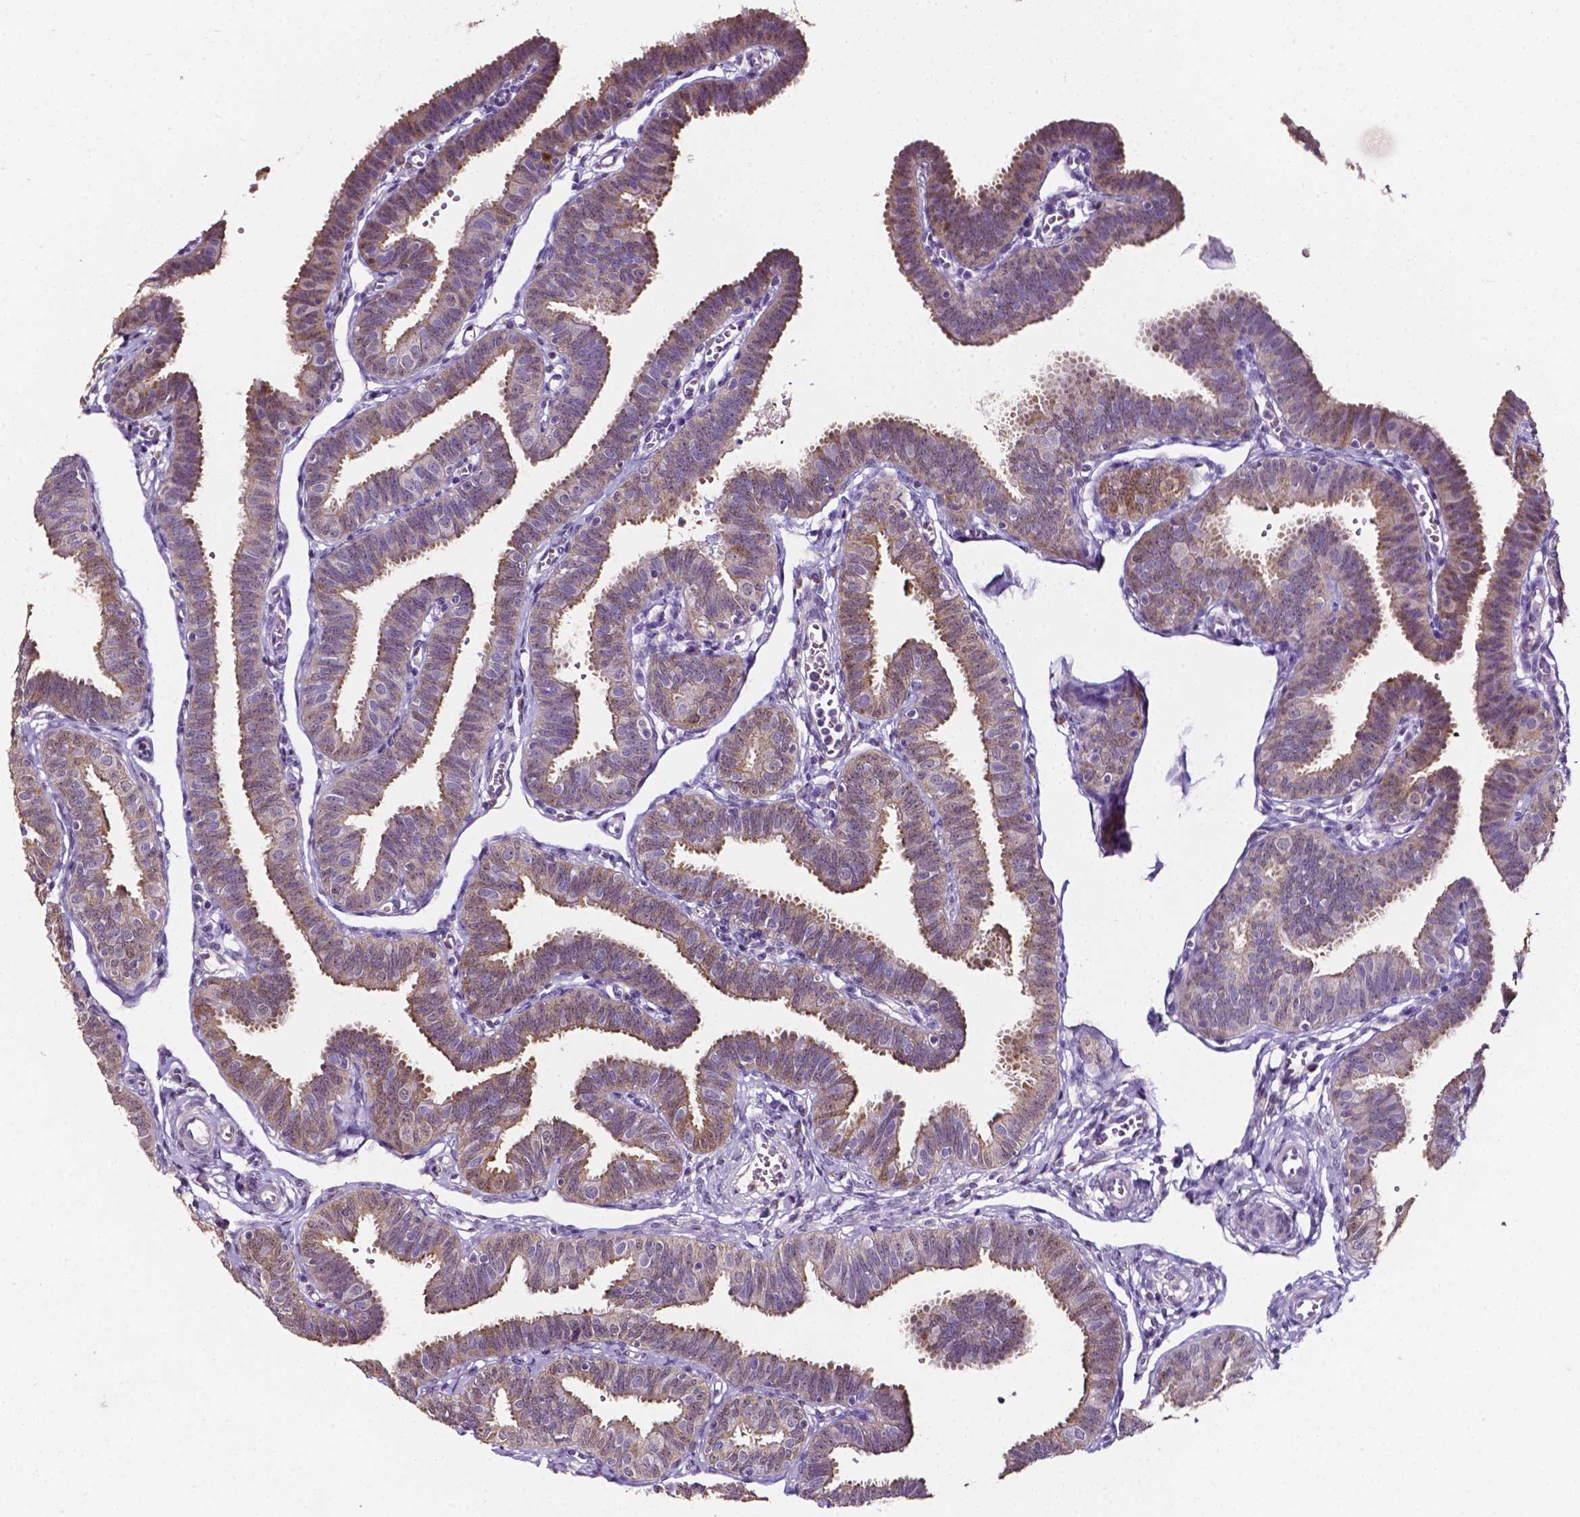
{"staining": {"intensity": "weak", "quantity": "25%-75%", "location": "cytoplasmic/membranous"}, "tissue": "fallopian tube", "cell_type": "Glandular cells", "image_type": "normal", "snomed": [{"axis": "morphology", "description": "Normal tissue, NOS"}, {"axis": "topography", "description": "Fallopian tube"}], "caption": "Human fallopian tube stained for a protein (brown) displays weak cytoplasmic/membranous positive staining in approximately 25%-75% of glandular cells.", "gene": "PSAT1", "patient": {"sex": "female", "age": 25}}